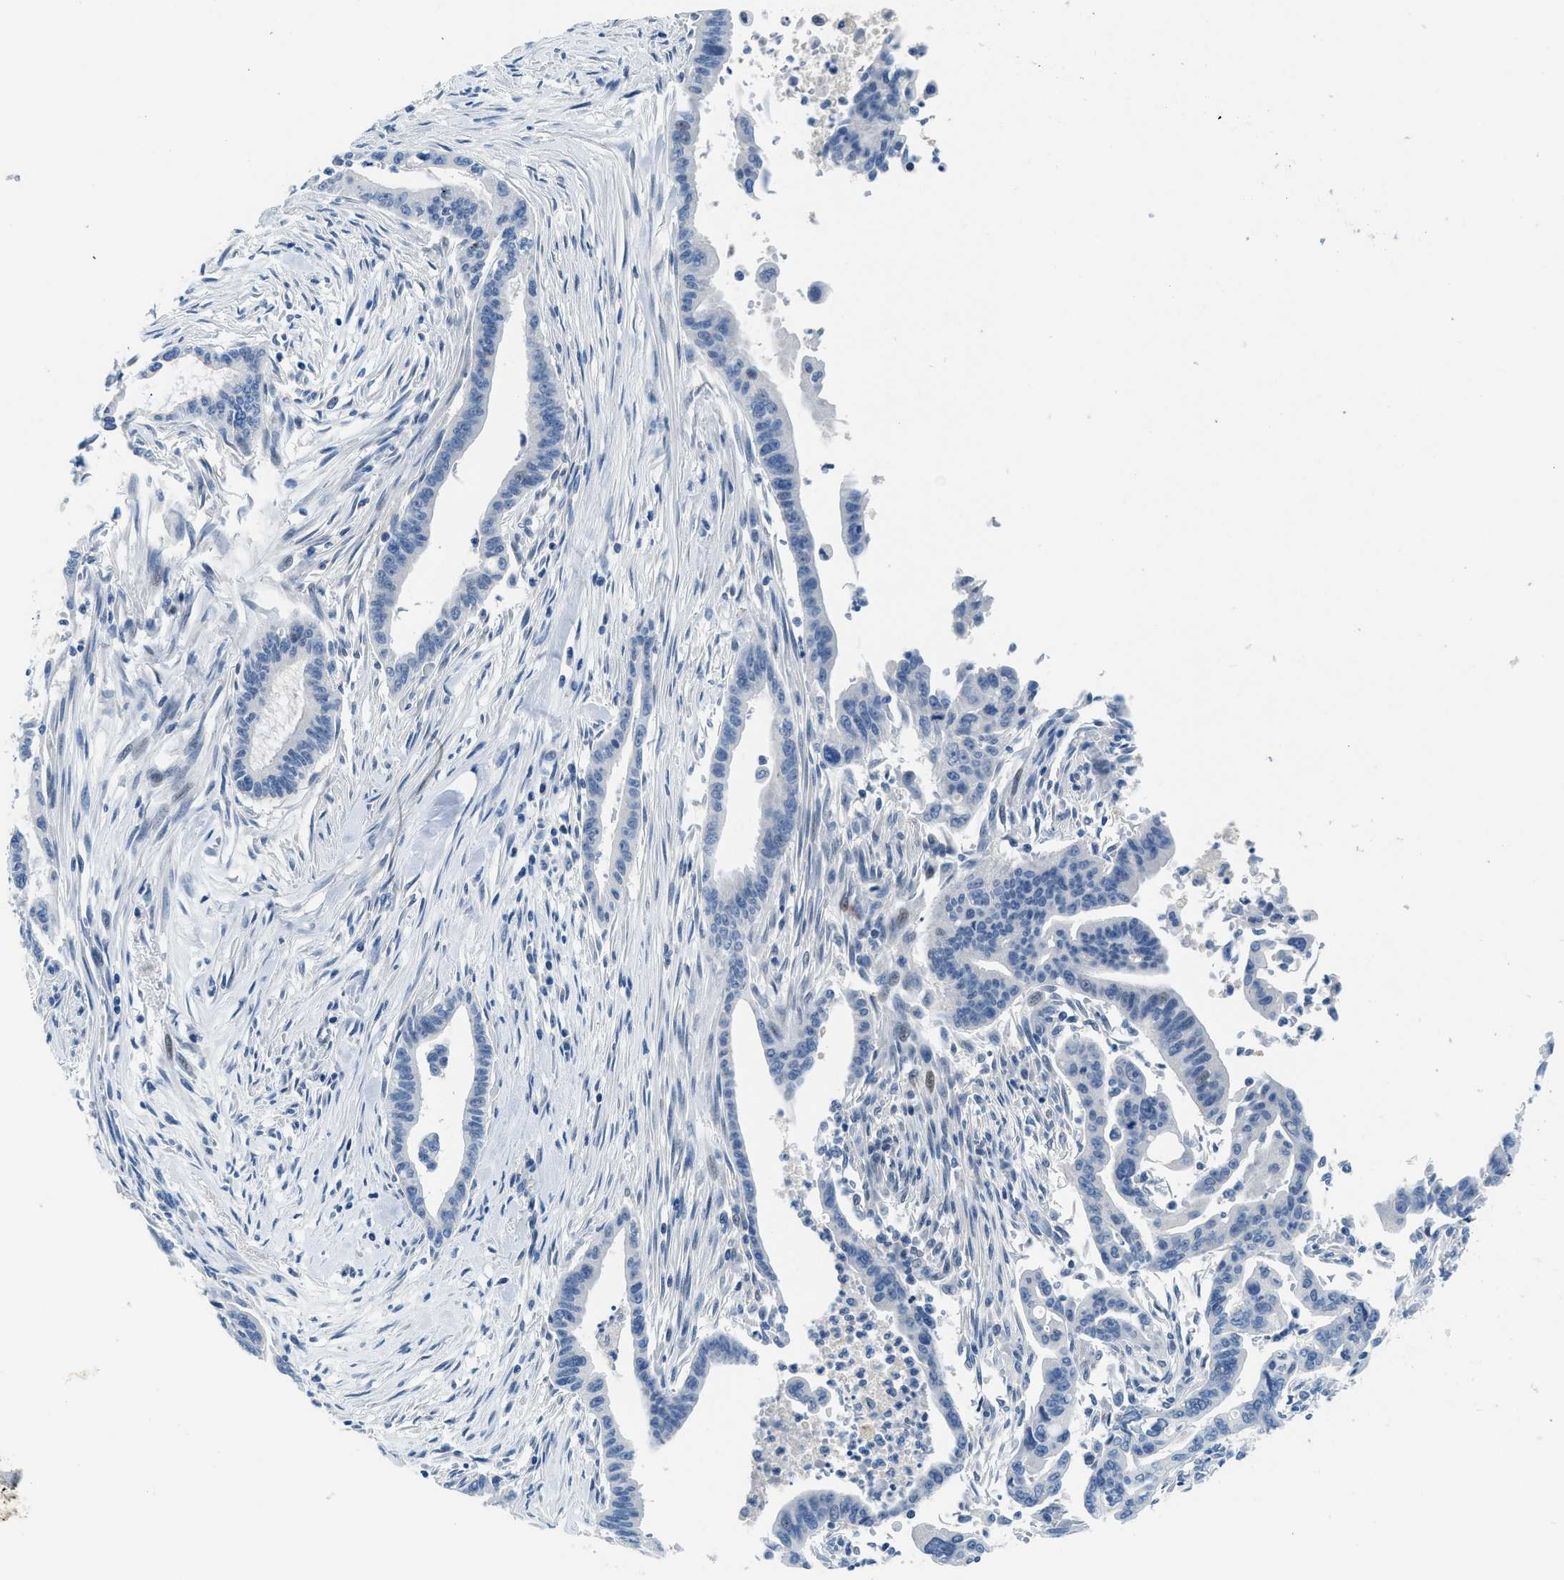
{"staining": {"intensity": "negative", "quantity": "none", "location": "none"}, "tissue": "pancreatic cancer", "cell_type": "Tumor cells", "image_type": "cancer", "snomed": [{"axis": "morphology", "description": "Adenocarcinoma, NOS"}, {"axis": "topography", "description": "Pancreas"}], "caption": "Pancreatic cancer was stained to show a protein in brown. There is no significant positivity in tumor cells. (Brightfield microscopy of DAB (3,3'-diaminobenzidine) immunohistochemistry at high magnification).", "gene": "MBL2", "patient": {"sex": "male", "age": 70}}